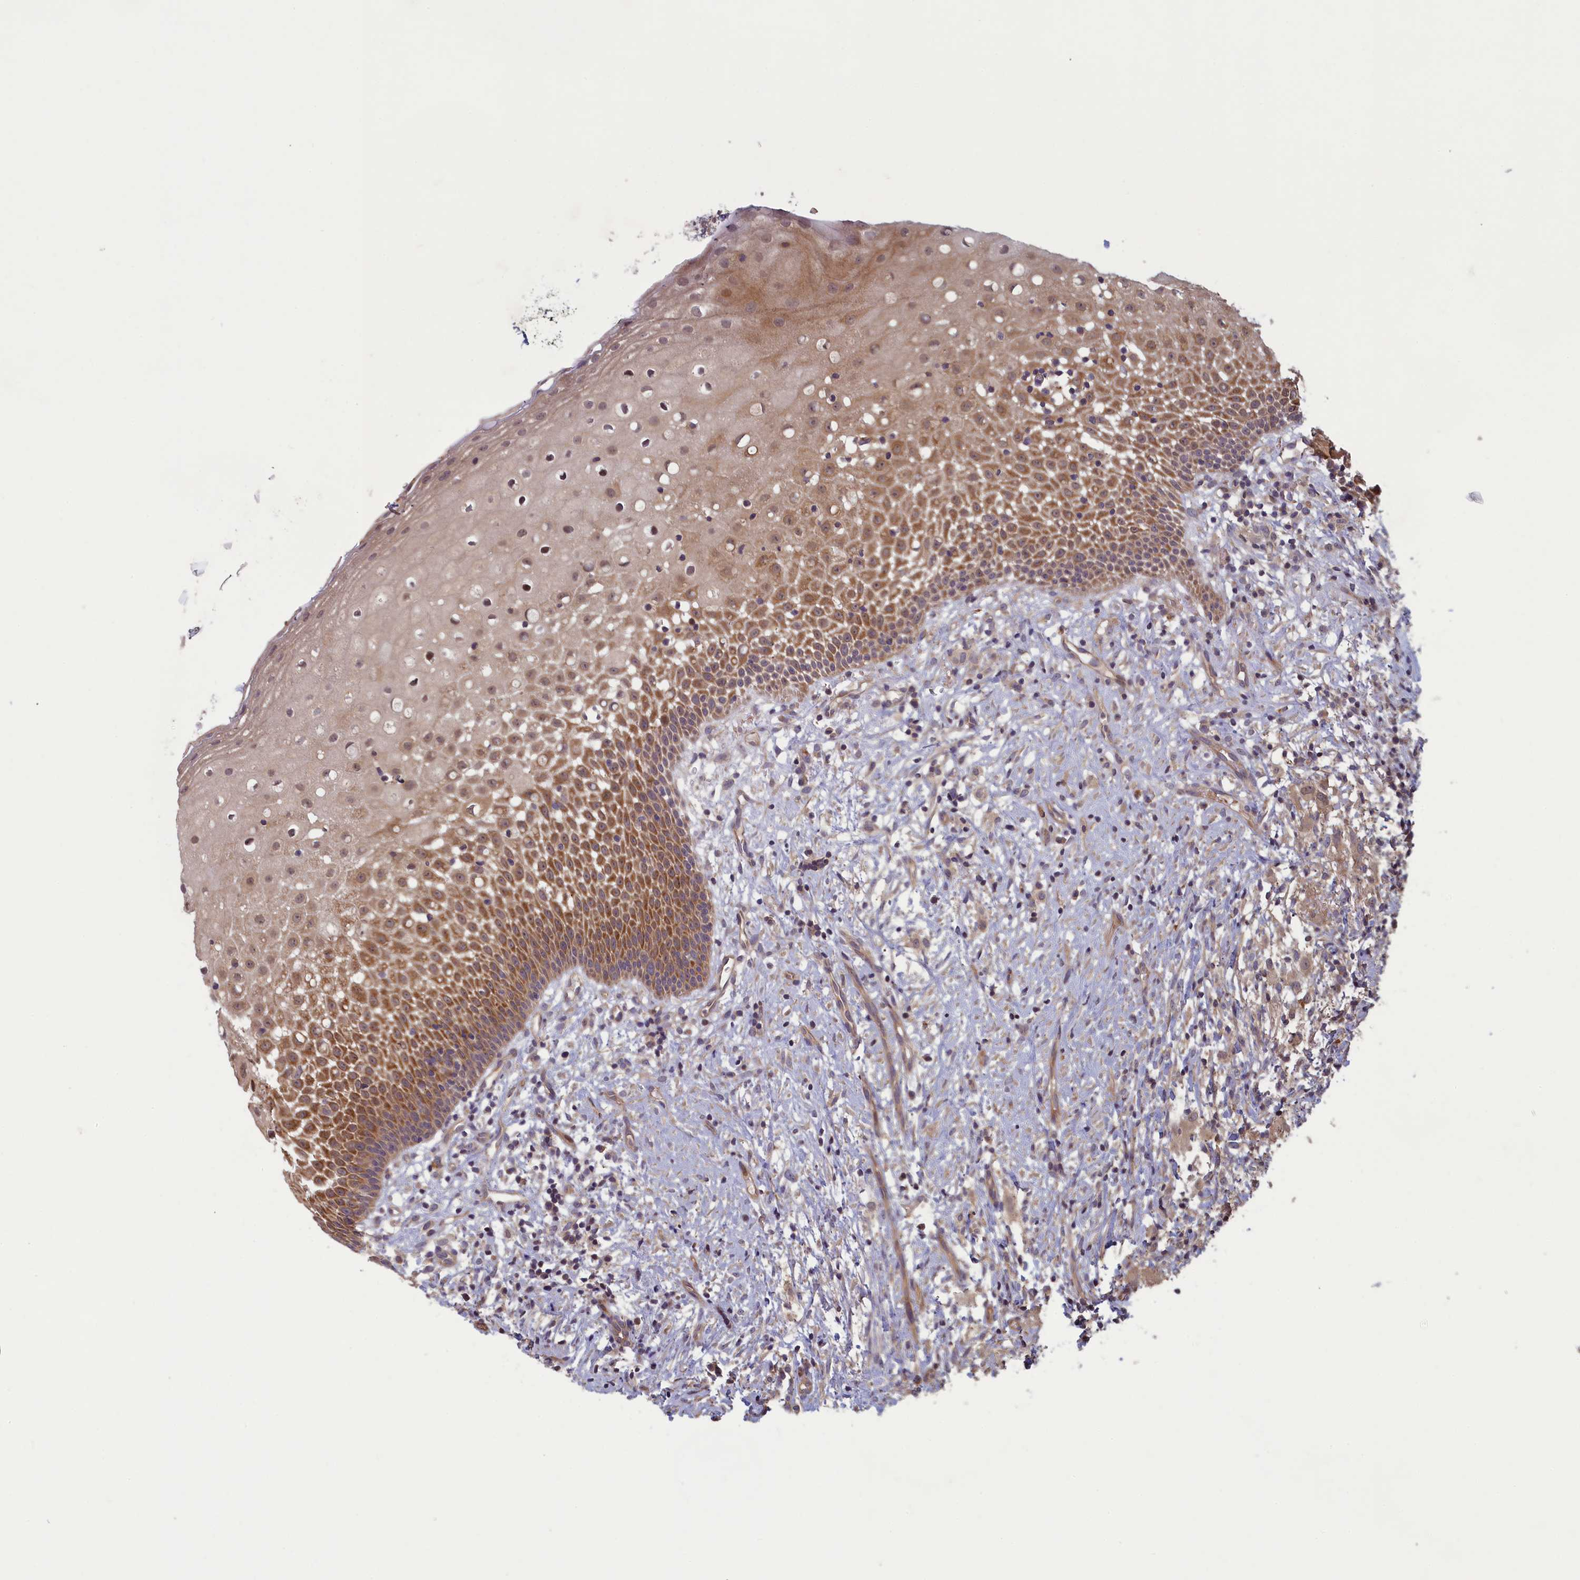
{"staining": {"intensity": "moderate", "quantity": ">75%", "location": "cytoplasmic/membranous,nuclear"}, "tissue": "oral mucosa", "cell_type": "Squamous epithelial cells", "image_type": "normal", "snomed": [{"axis": "morphology", "description": "Normal tissue, NOS"}, {"axis": "topography", "description": "Oral tissue"}], "caption": "Oral mucosa stained with immunohistochemistry (IHC) shows moderate cytoplasmic/membranous,nuclear expression in approximately >75% of squamous epithelial cells.", "gene": "CIAO2B", "patient": {"sex": "female", "age": 69}}